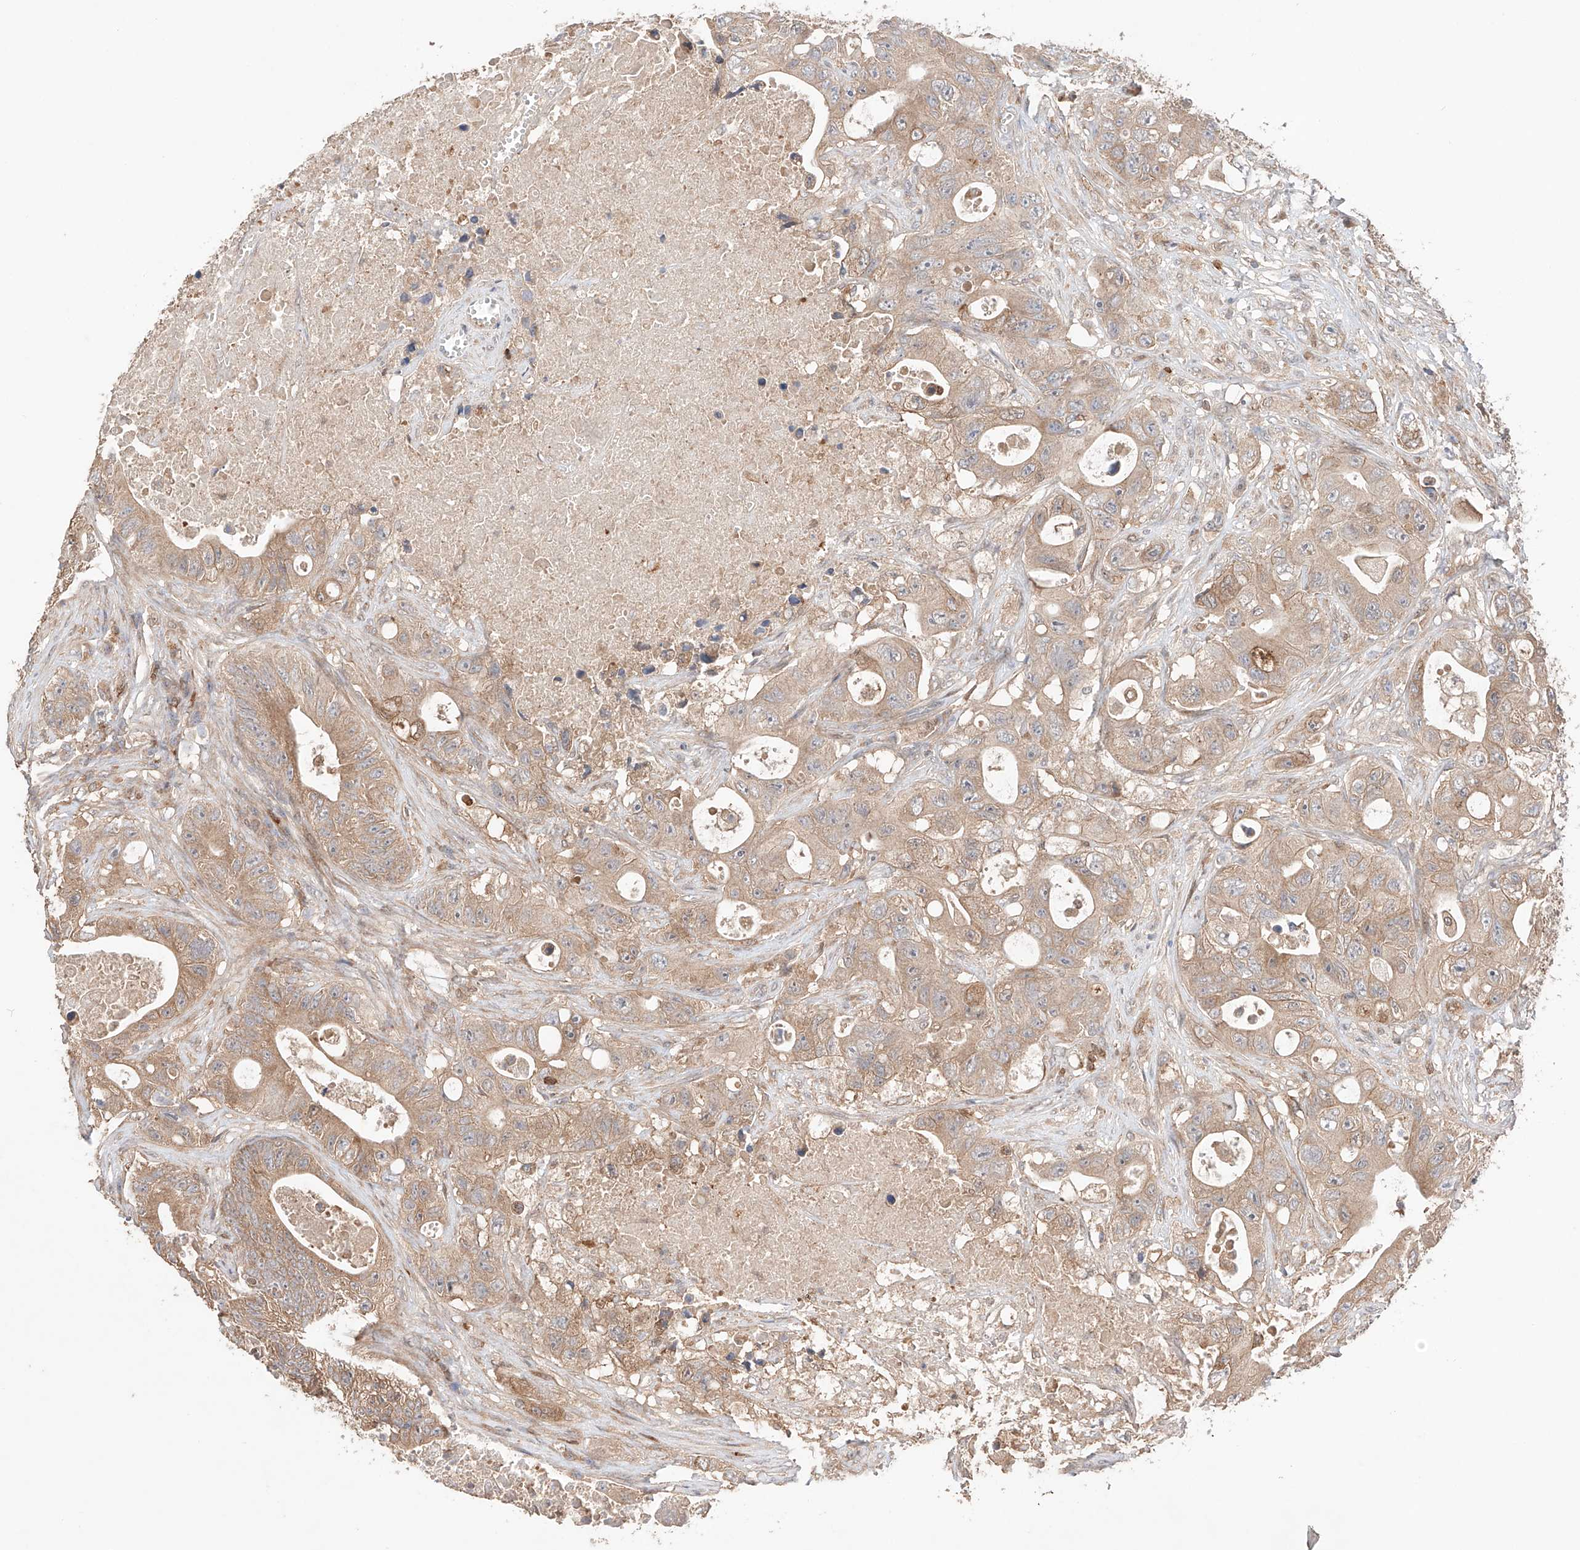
{"staining": {"intensity": "moderate", "quantity": ">75%", "location": "cytoplasmic/membranous"}, "tissue": "colorectal cancer", "cell_type": "Tumor cells", "image_type": "cancer", "snomed": [{"axis": "morphology", "description": "Adenocarcinoma, NOS"}, {"axis": "topography", "description": "Colon"}], "caption": "Immunohistochemical staining of colorectal cancer (adenocarcinoma) demonstrates medium levels of moderate cytoplasmic/membranous staining in about >75% of tumor cells. (DAB IHC with brightfield microscopy, high magnification).", "gene": "IGSF22", "patient": {"sex": "female", "age": 46}}